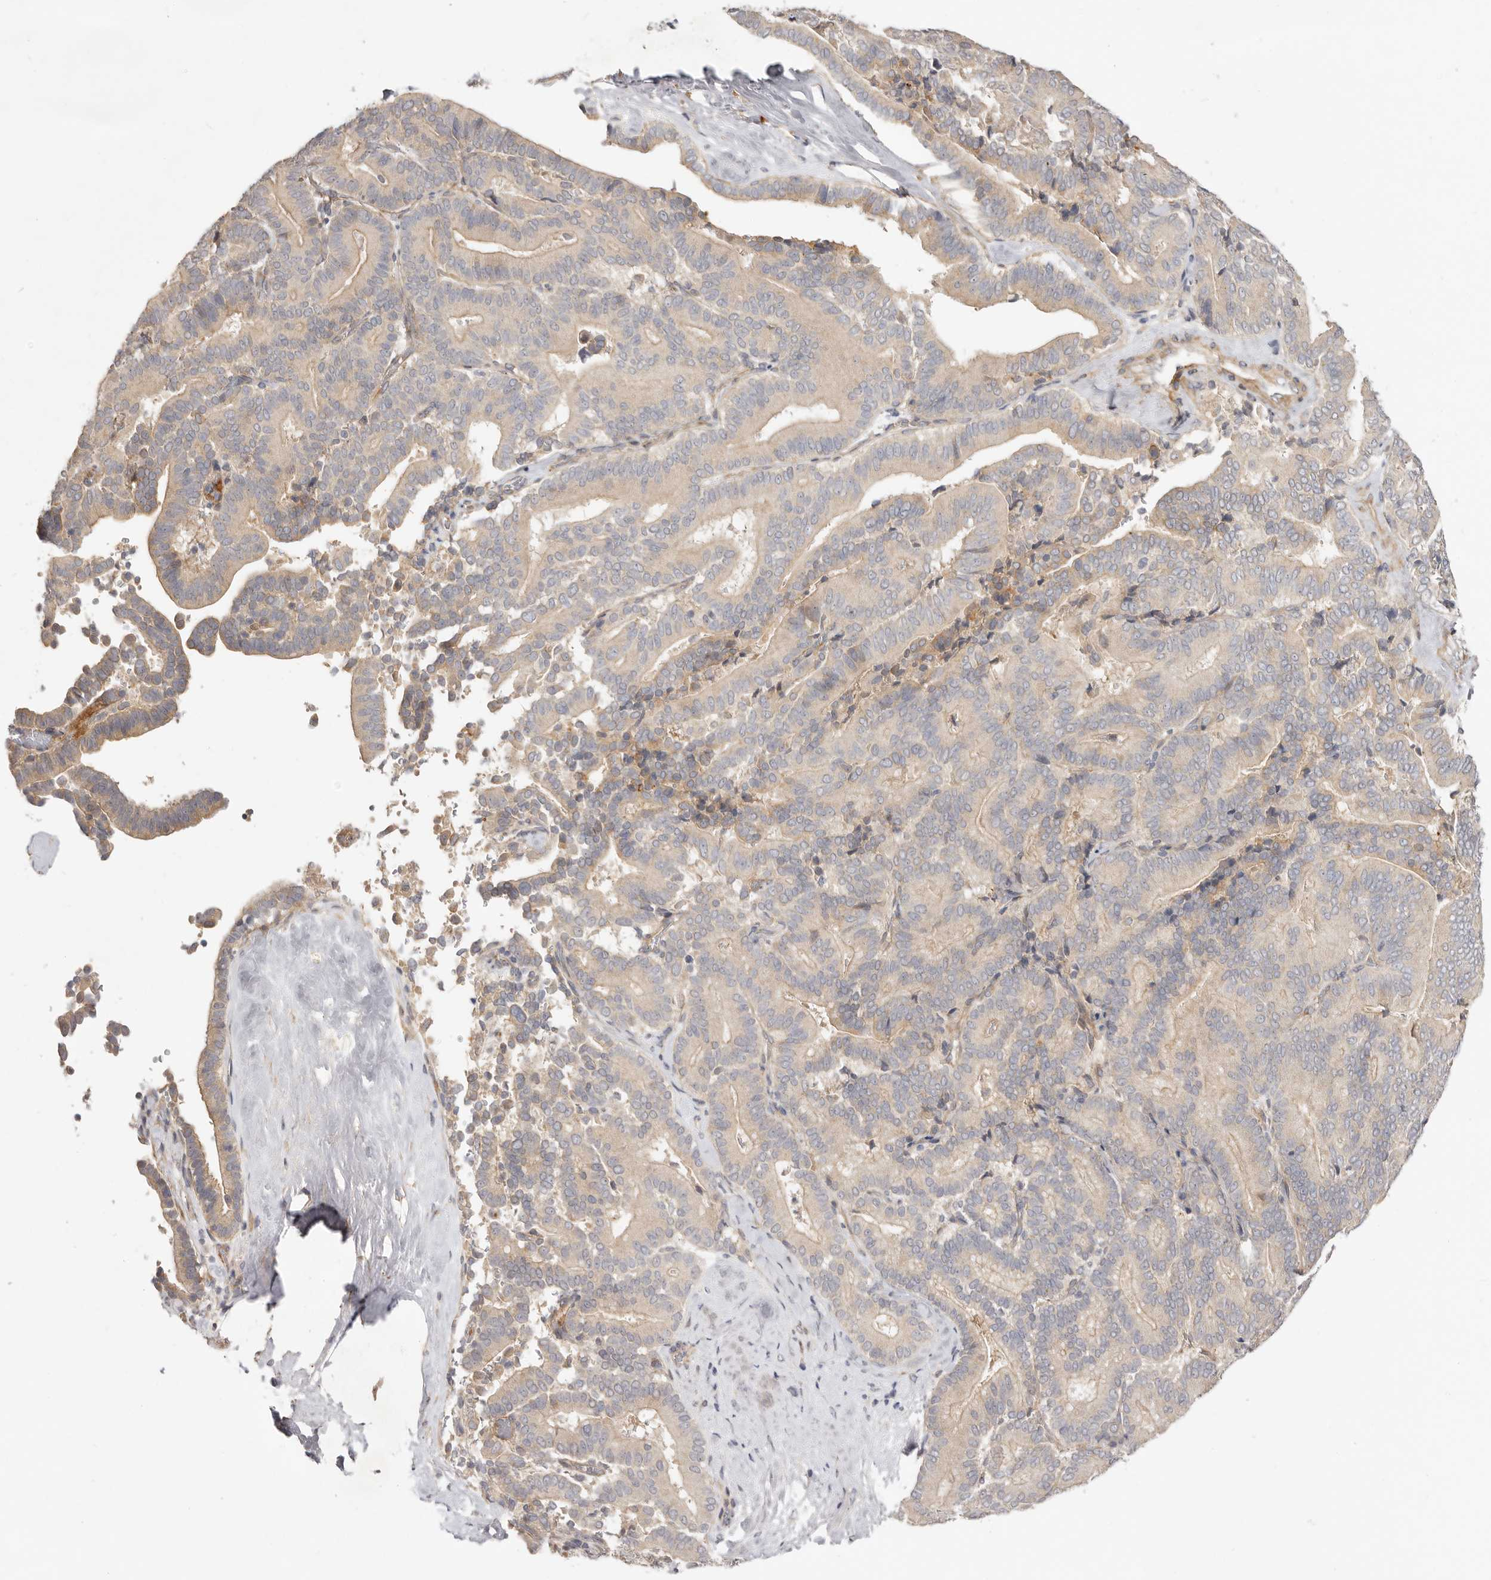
{"staining": {"intensity": "negative", "quantity": "none", "location": "none"}, "tissue": "liver cancer", "cell_type": "Tumor cells", "image_type": "cancer", "snomed": [{"axis": "morphology", "description": "Cholangiocarcinoma"}, {"axis": "topography", "description": "Liver"}], "caption": "Micrograph shows no protein staining in tumor cells of liver cholangiocarcinoma tissue.", "gene": "ADAMTS9", "patient": {"sex": "female", "age": 75}}